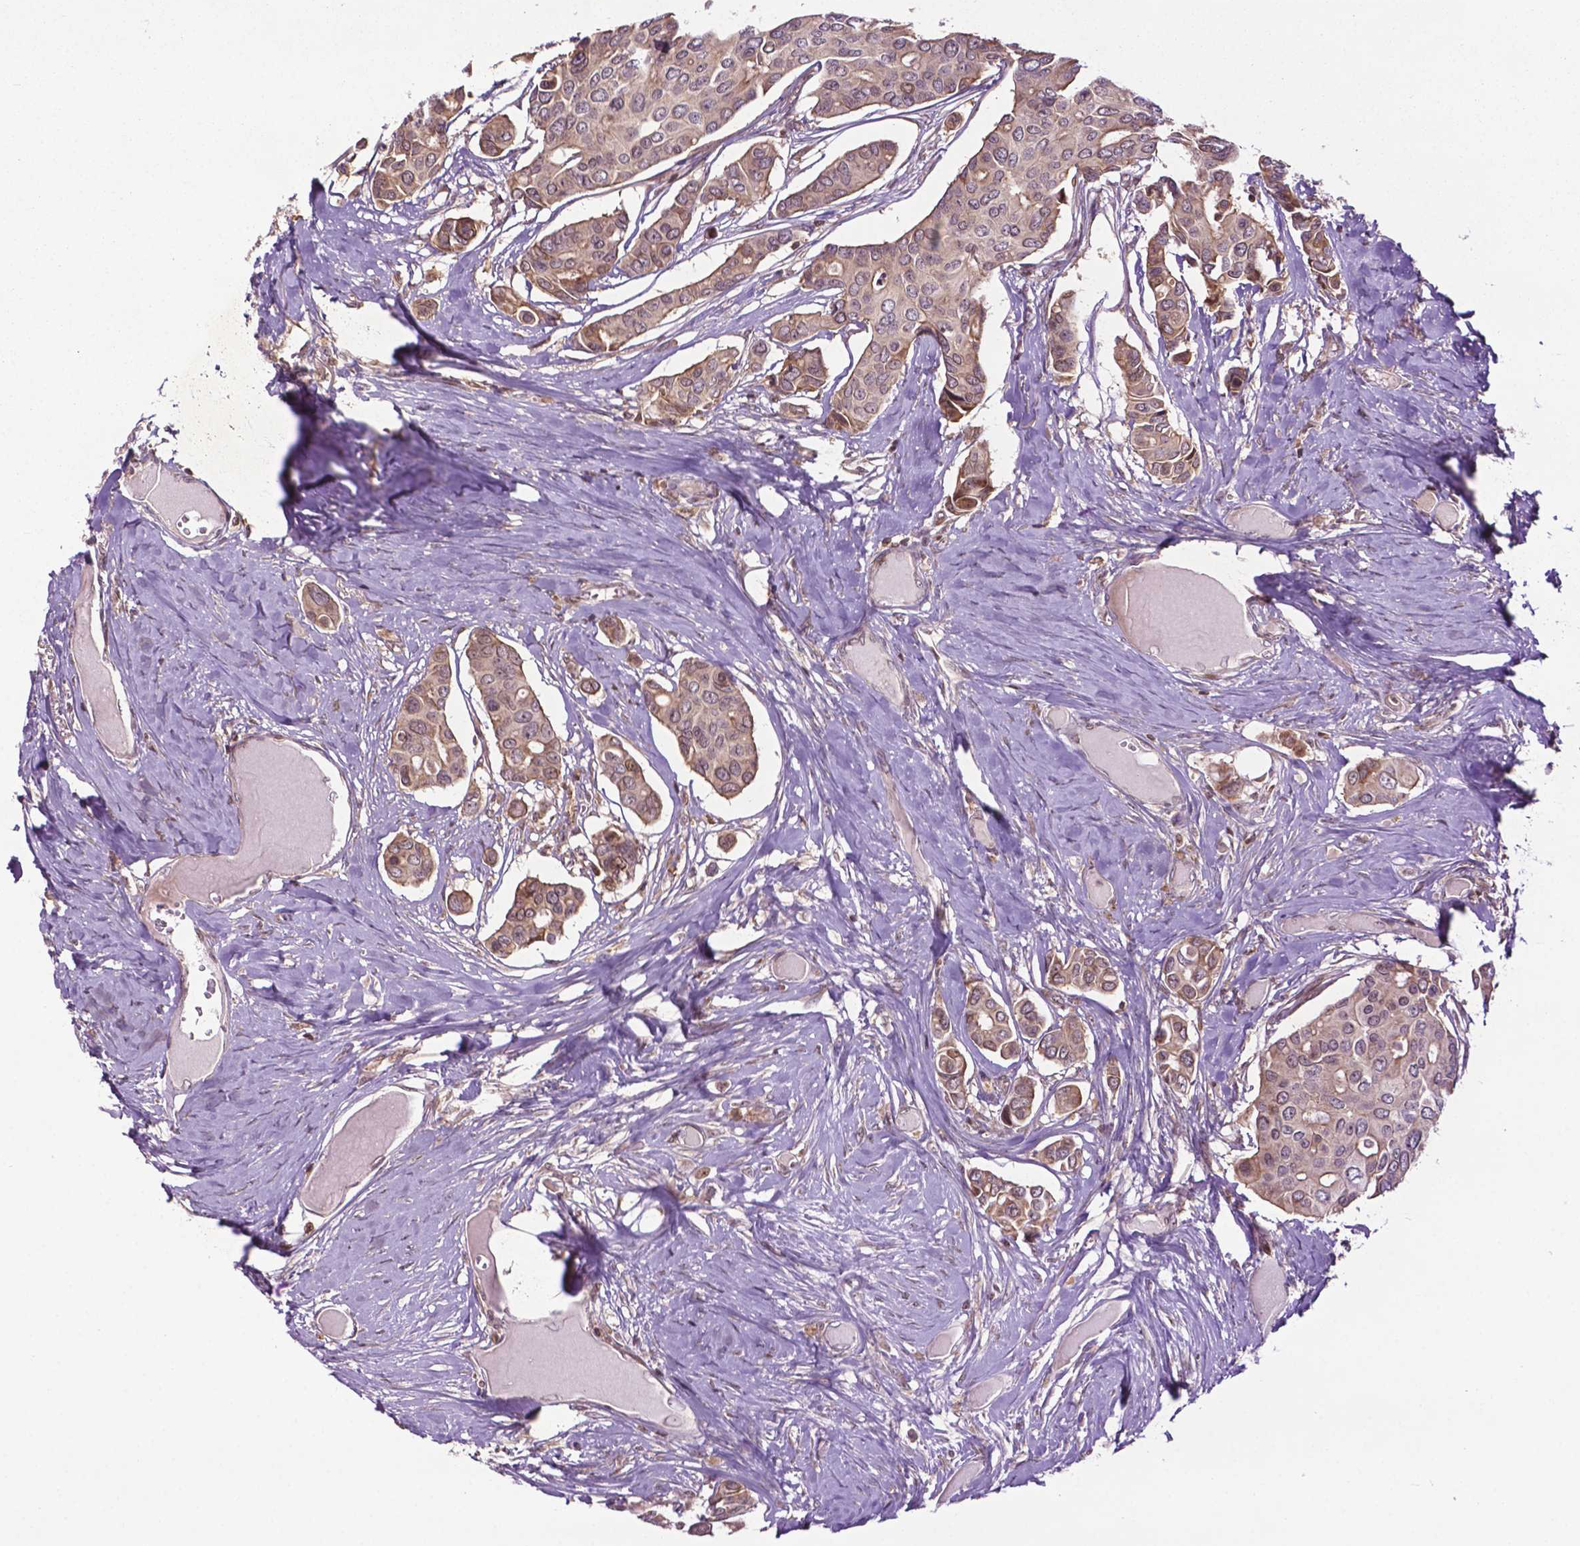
{"staining": {"intensity": "weak", "quantity": "25%-75%", "location": "cytoplasmic/membranous"}, "tissue": "breast cancer", "cell_type": "Tumor cells", "image_type": "cancer", "snomed": [{"axis": "morphology", "description": "Duct carcinoma"}, {"axis": "topography", "description": "Breast"}], "caption": "A histopathology image of human breast cancer (invasive ductal carcinoma) stained for a protein demonstrates weak cytoplasmic/membranous brown staining in tumor cells.", "gene": "TMX2", "patient": {"sex": "female", "age": 54}}